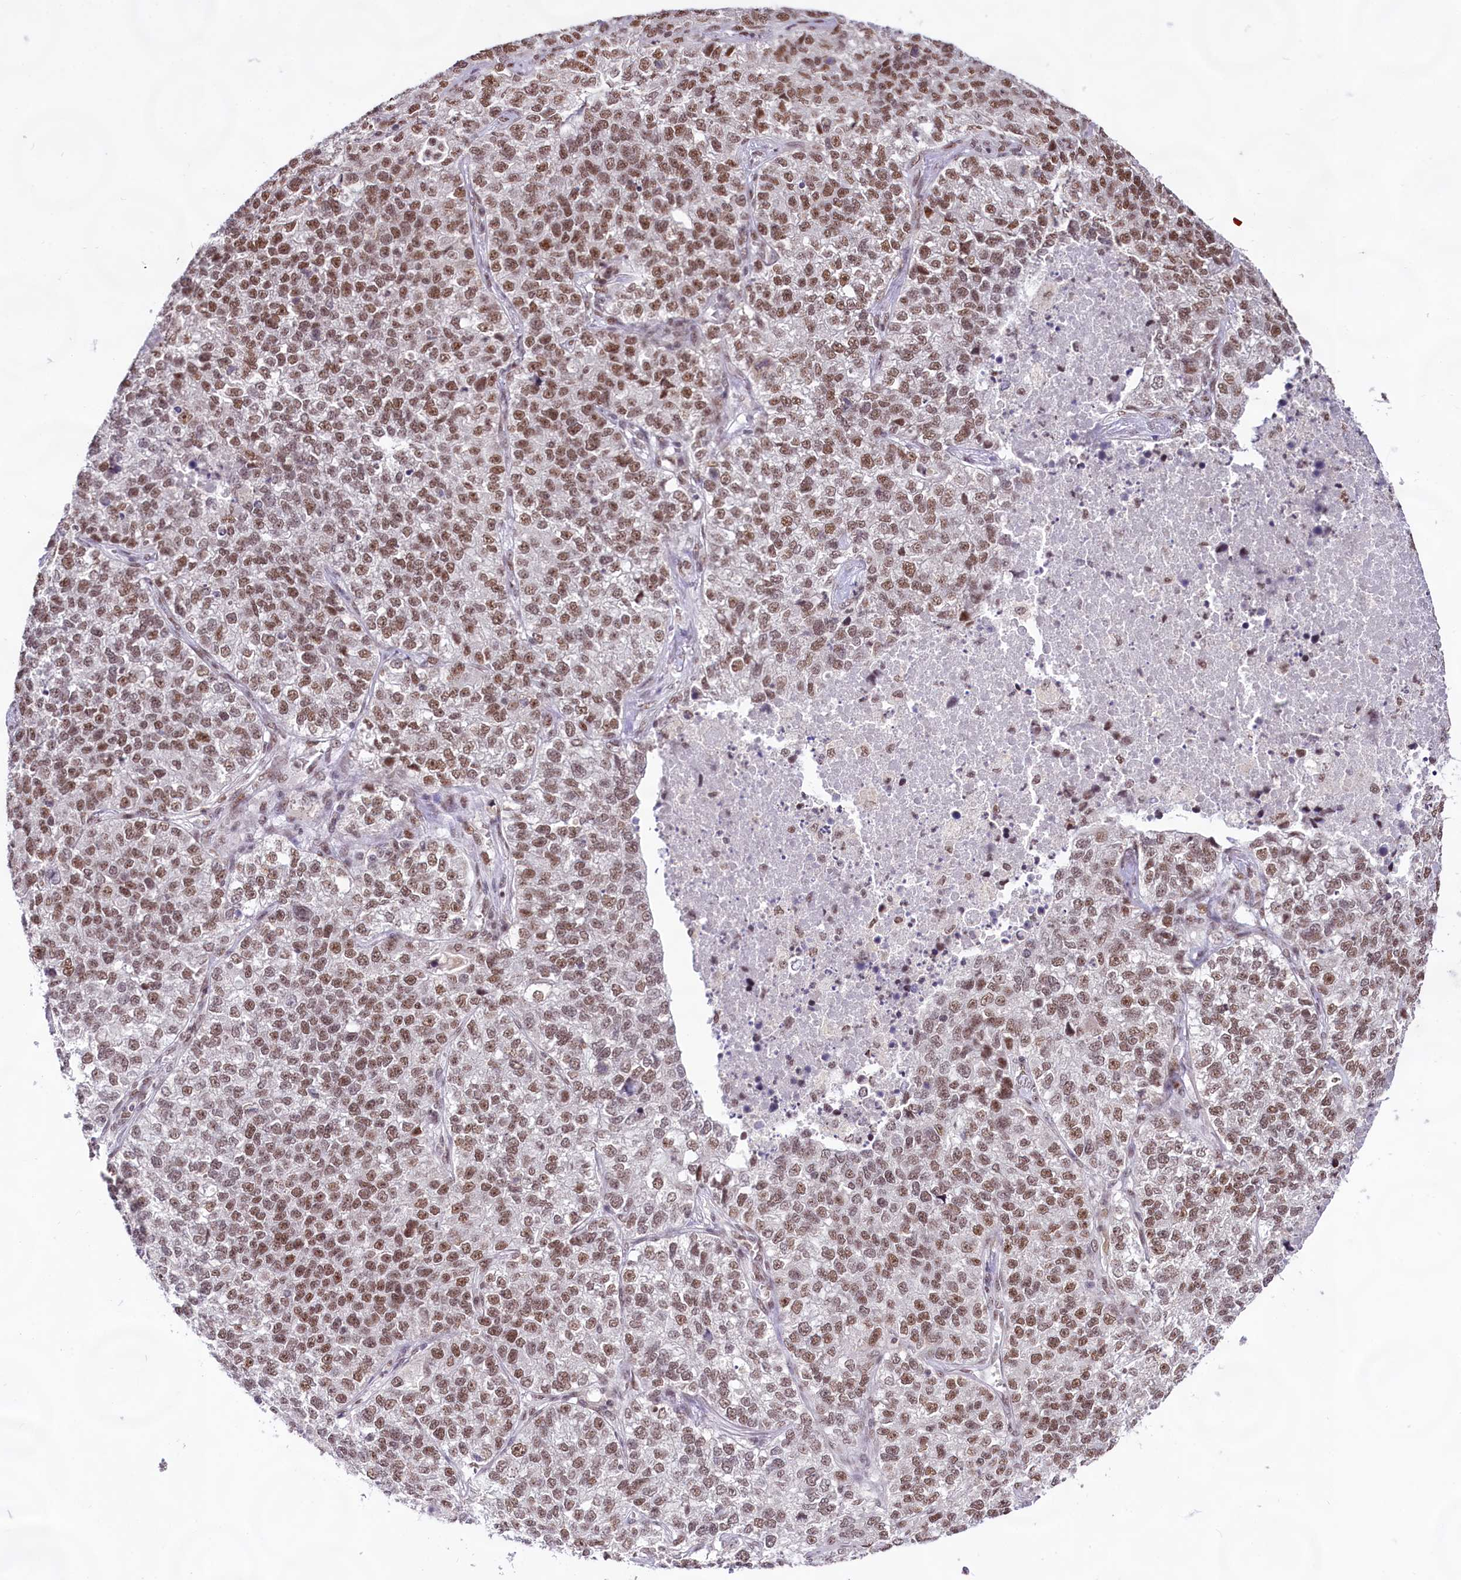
{"staining": {"intensity": "moderate", "quantity": ">75%", "location": "nuclear"}, "tissue": "lung cancer", "cell_type": "Tumor cells", "image_type": "cancer", "snomed": [{"axis": "morphology", "description": "Adenocarcinoma, NOS"}, {"axis": "topography", "description": "Lung"}], "caption": "Immunohistochemistry micrograph of human lung cancer stained for a protein (brown), which shows medium levels of moderate nuclear positivity in about >75% of tumor cells.", "gene": "HIRA", "patient": {"sex": "male", "age": 49}}